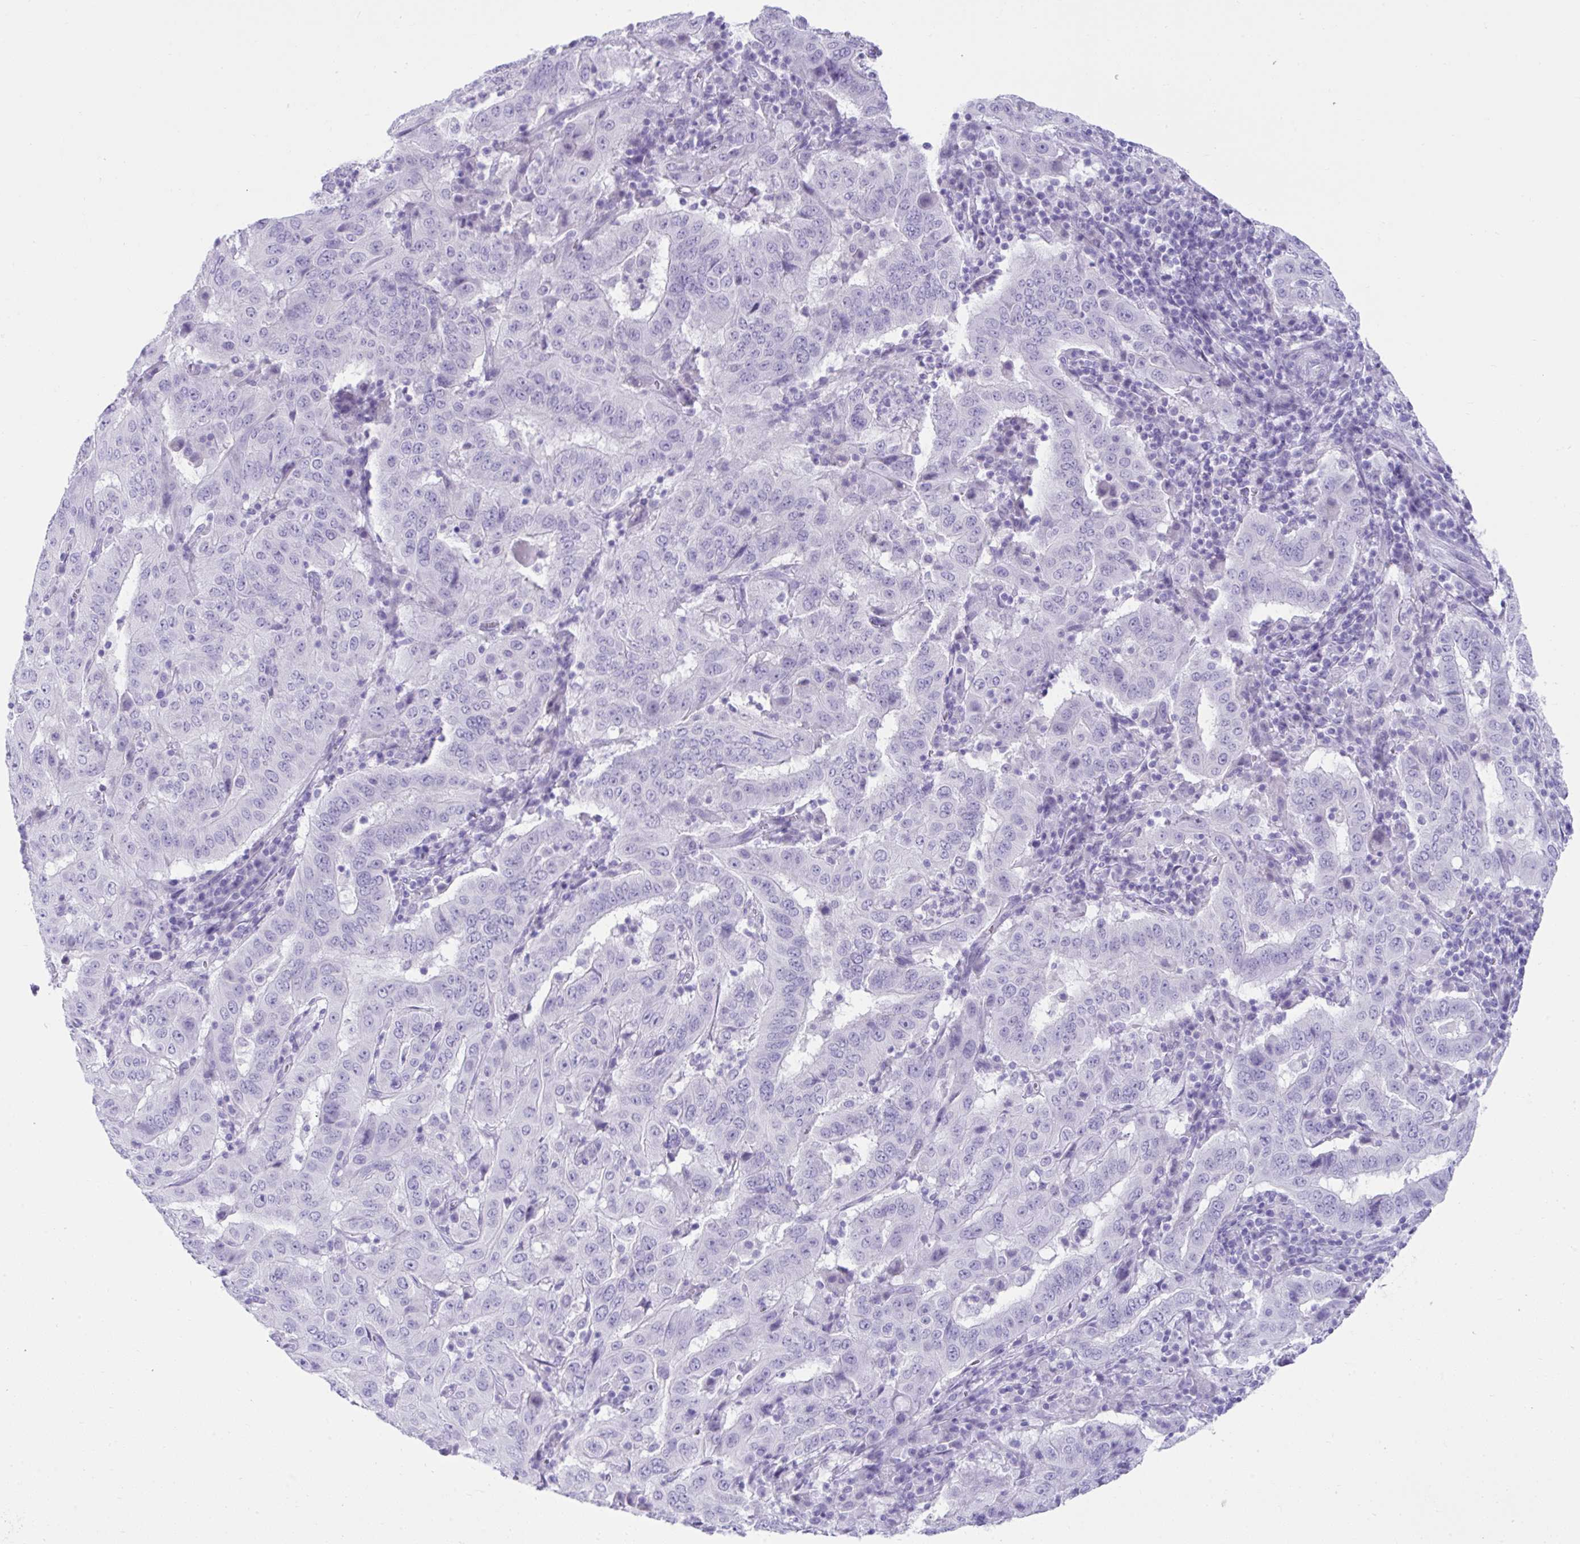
{"staining": {"intensity": "negative", "quantity": "none", "location": "none"}, "tissue": "pancreatic cancer", "cell_type": "Tumor cells", "image_type": "cancer", "snomed": [{"axis": "morphology", "description": "Adenocarcinoma, NOS"}, {"axis": "topography", "description": "Pancreas"}], "caption": "Tumor cells are negative for protein expression in human pancreatic cancer.", "gene": "PSCA", "patient": {"sex": "male", "age": 63}}